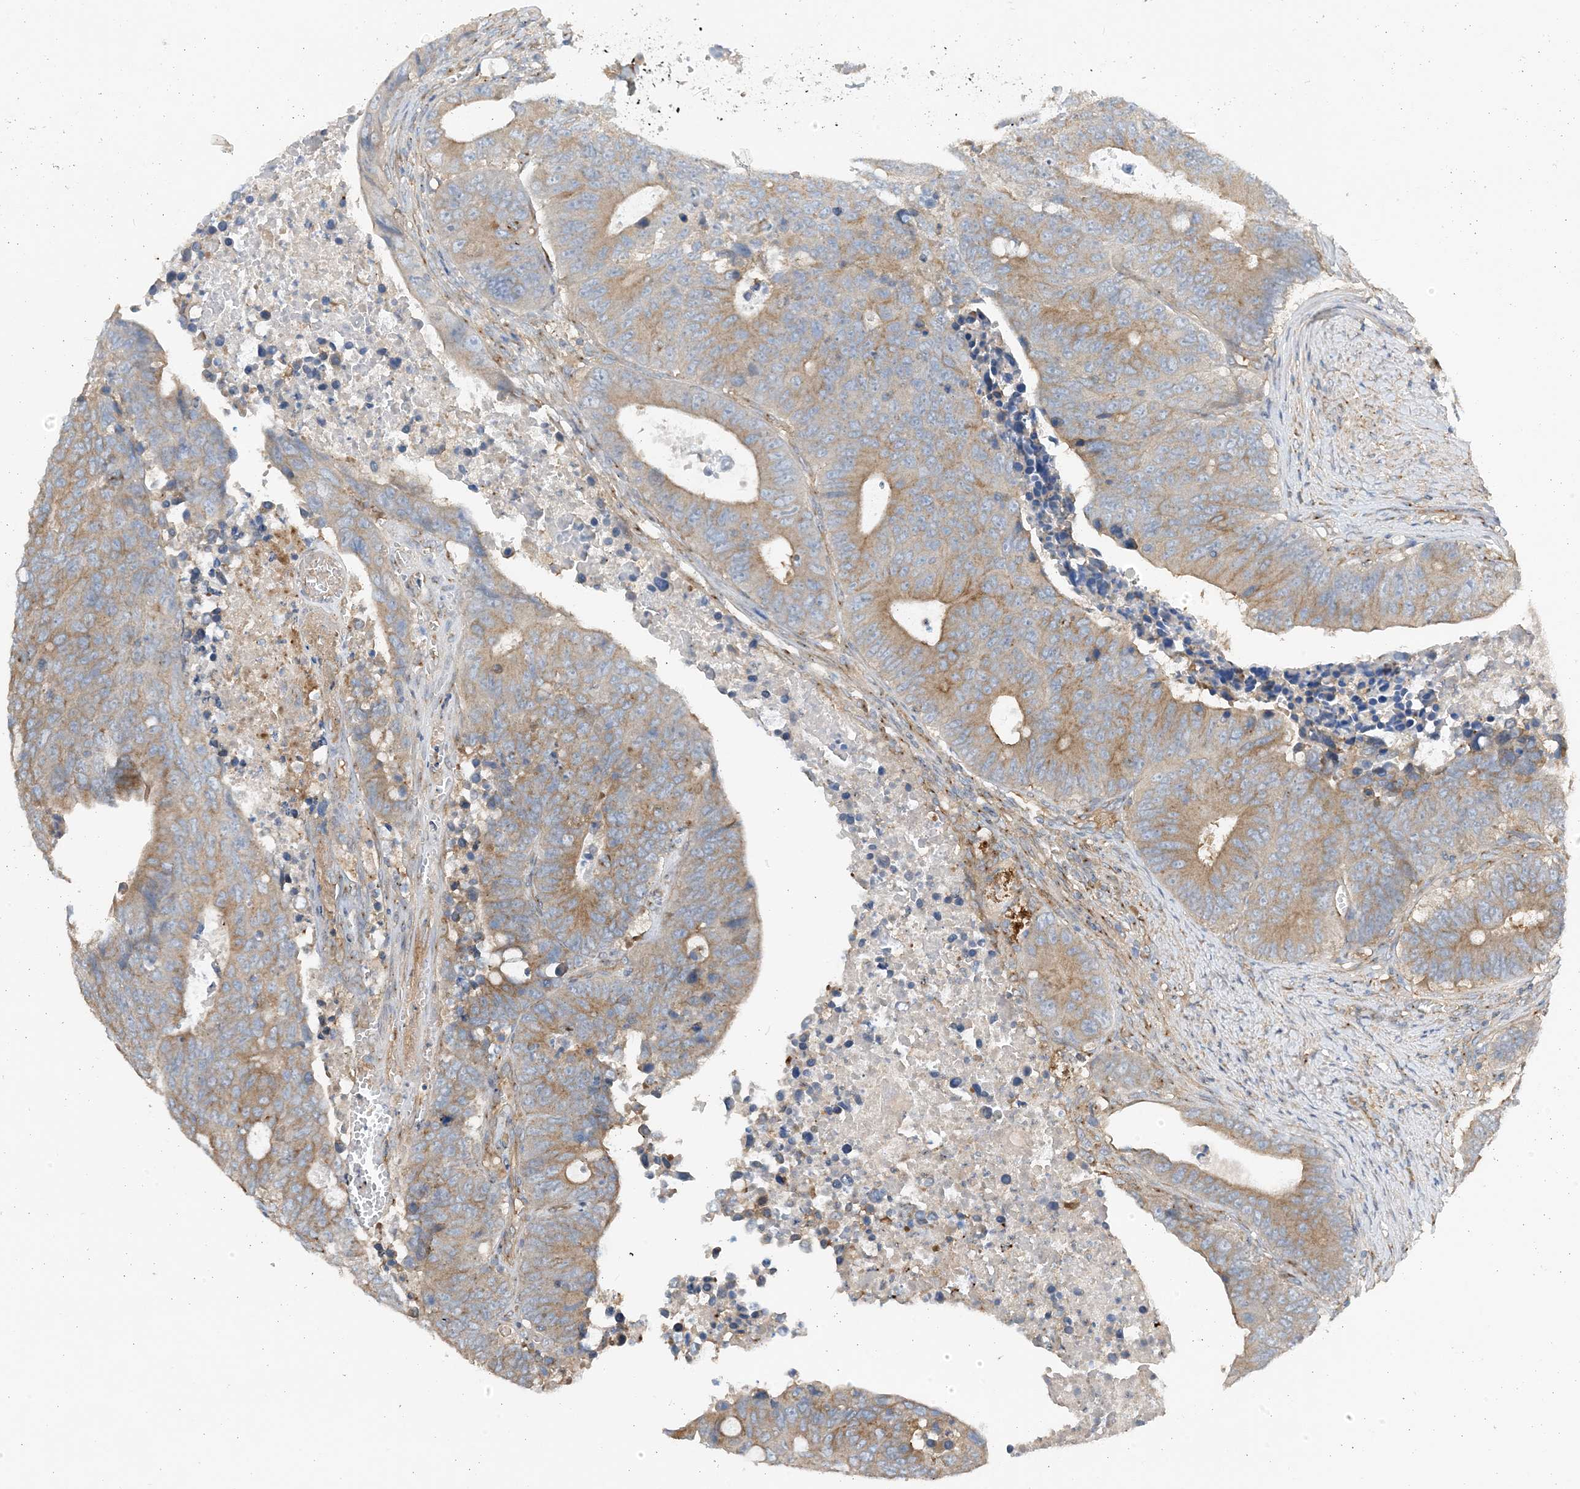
{"staining": {"intensity": "moderate", "quantity": "25%-75%", "location": "cytoplasmic/membranous"}, "tissue": "colorectal cancer", "cell_type": "Tumor cells", "image_type": "cancer", "snomed": [{"axis": "morphology", "description": "Adenocarcinoma, NOS"}, {"axis": "topography", "description": "Colon"}], "caption": "Protein staining of colorectal cancer (adenocarcinoma) tissue demonstrates moderate cytoplasmic/membranous staining in approximately 25%-75% of tumor cells.", "gene": "SIDT1", "patient": {"sex": "male", "age": 87}}